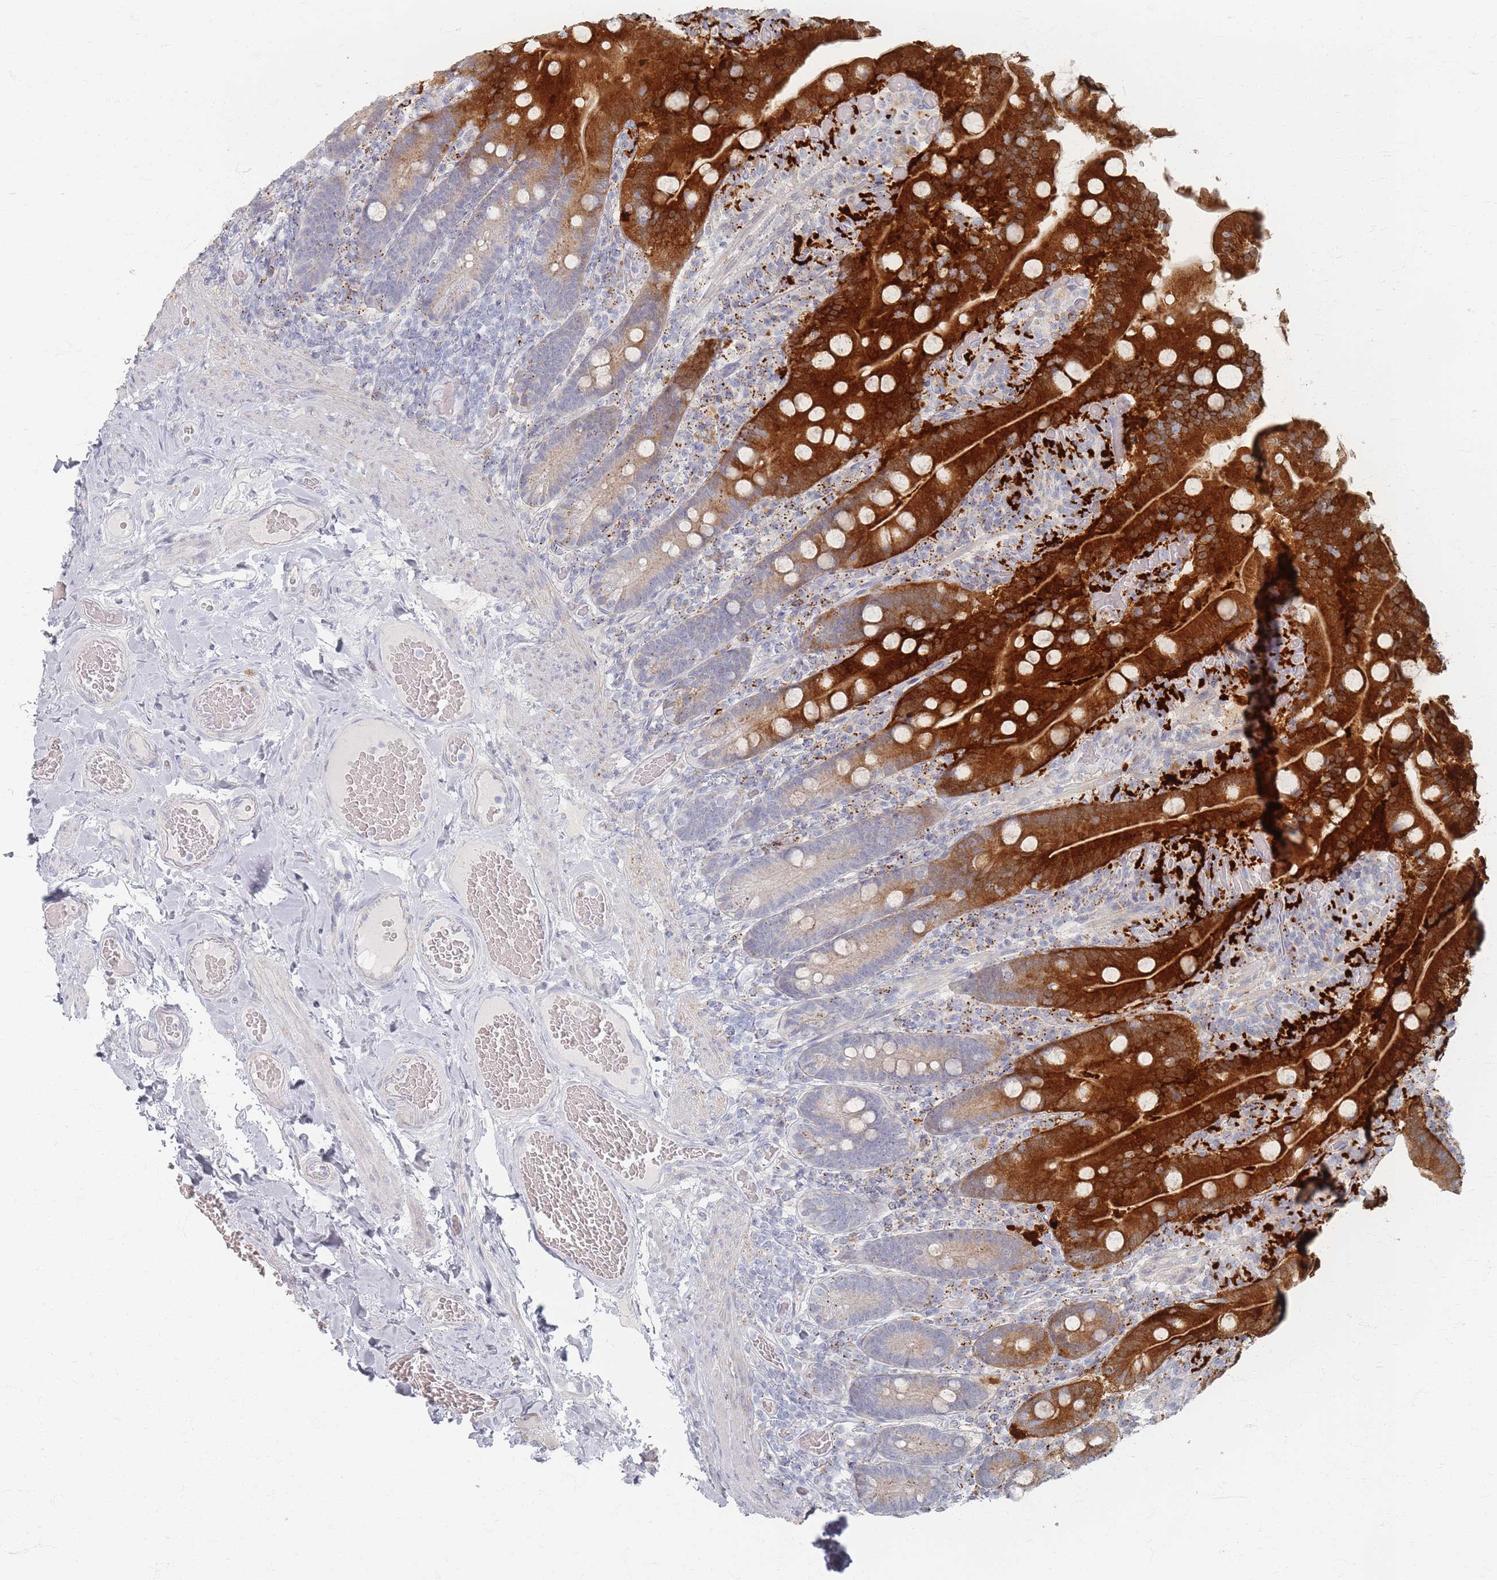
{"staining": {"intensity": "strong", "quantity": "25%-75%", "location": "cytoplasmic/membranous"}, "tissue": "duodenum", "cell_type": "Glandular cells", "image_type": "normal", "snomed": [{"axis": "morphology", "description": "Normal tissue, NOS"}, {"axis": "topography", "description": "Duodenum"}], "caption": "About 25%-75% of glandular cells in normal duodenum exhibit strong cytoplasmic/membranous protein positivity as visualized by brown immunohistochemical staining.", "gene": "ENSG00000251357", "patient": {"sex": "female", "age": 62}}